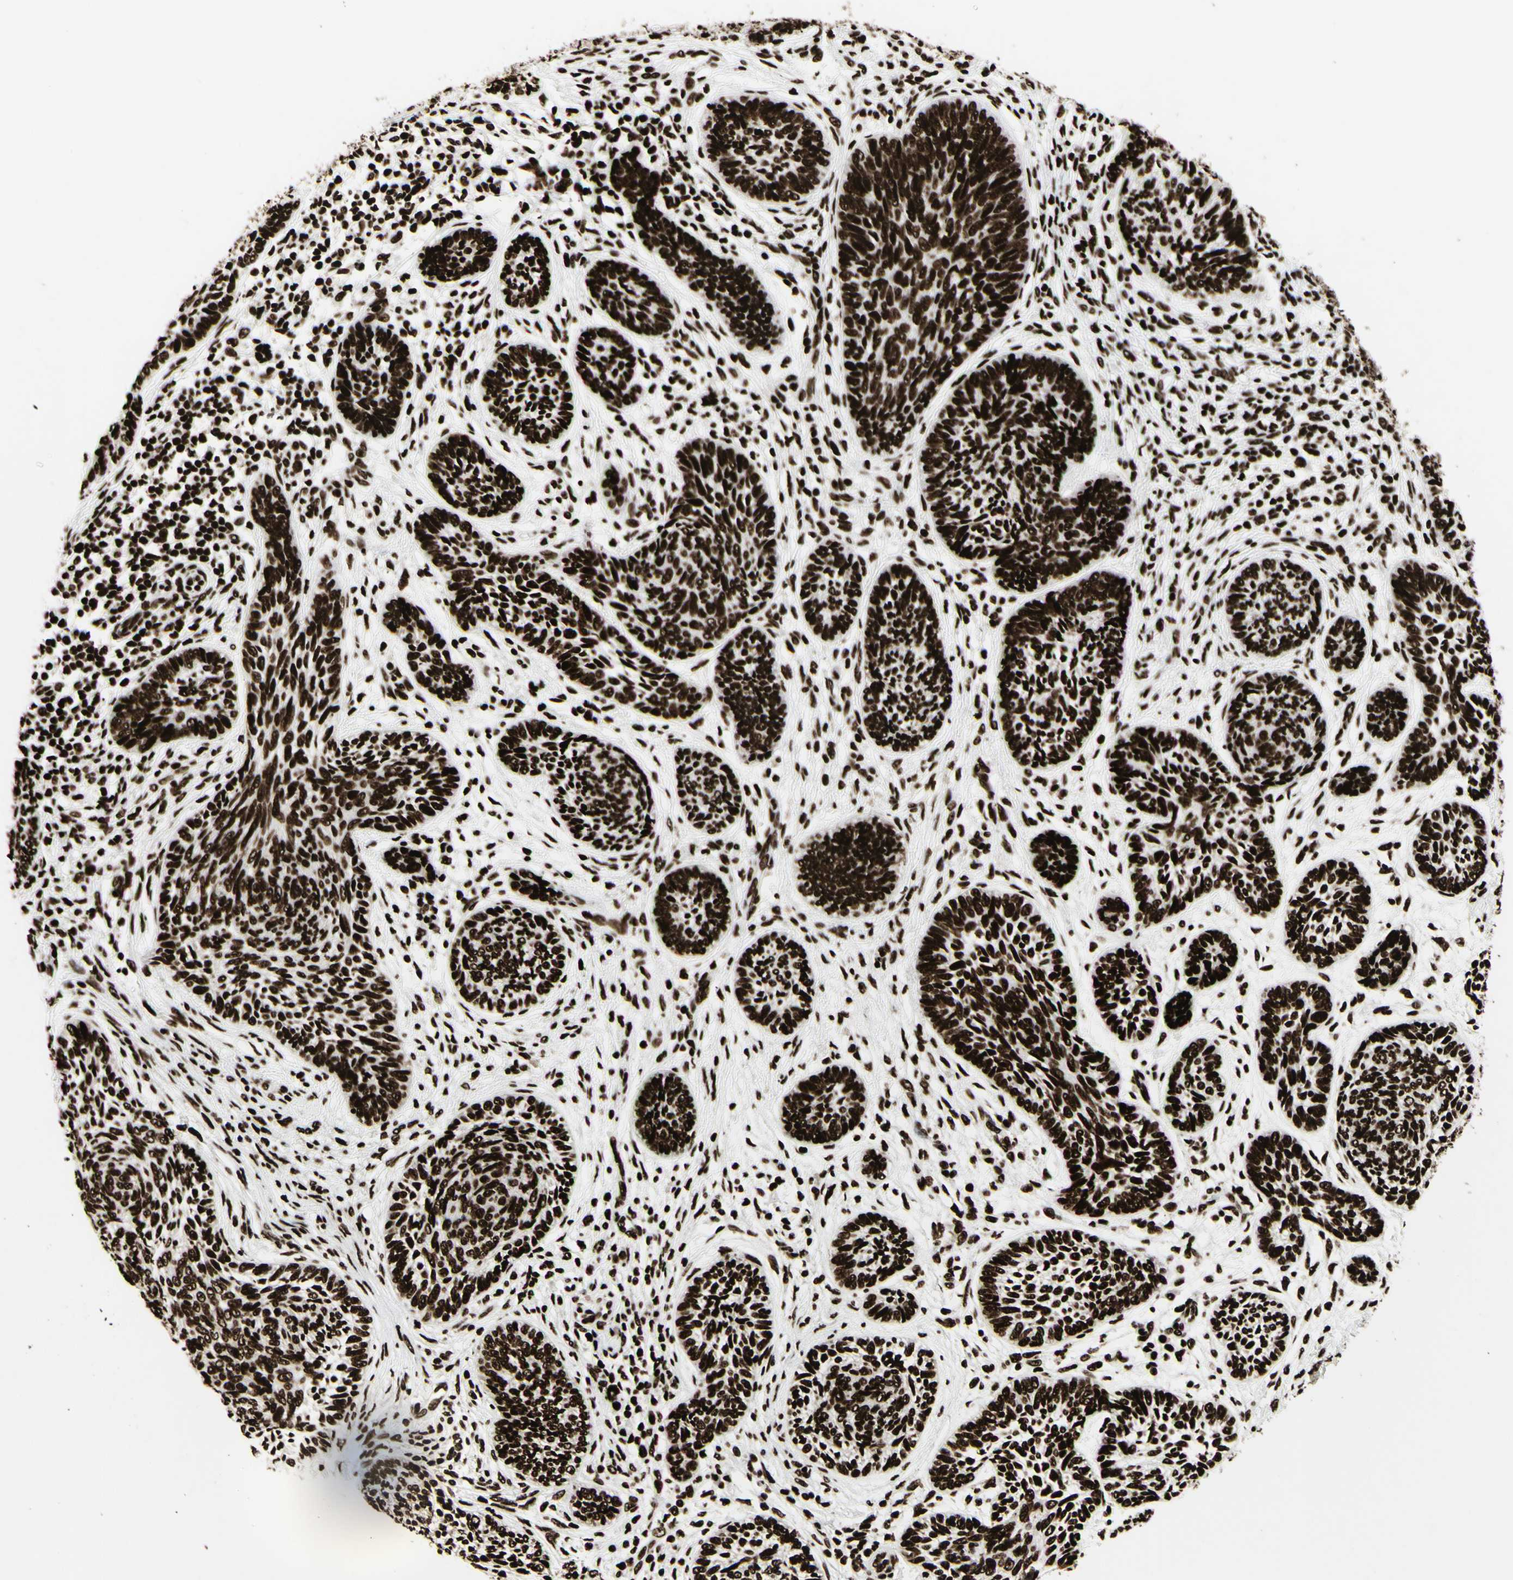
{"staining": {"intensity": "strong", "quantity": ">75%", "location": "nuclear"}, "tissue": "skin cancer", "cell_type": "Tumor cells", "image_type": "cancer", "snomed": [{"axis": "morphology", "description": "Papilloma, NOS"}, {"axis": "morphology", "description": "Basal cell carcinoma"}, {"axis": "topography", "description": "Skin"}], "caption": "This image displays skin cancer (papilloma) stained with IHC to label a protein in brown. The nuclear of tumor cells show strong positivity for the protein. Nuclei are counter-stained blue.", "gene": "U2AF2", "patient": {"sex": "male", "age": 87}}